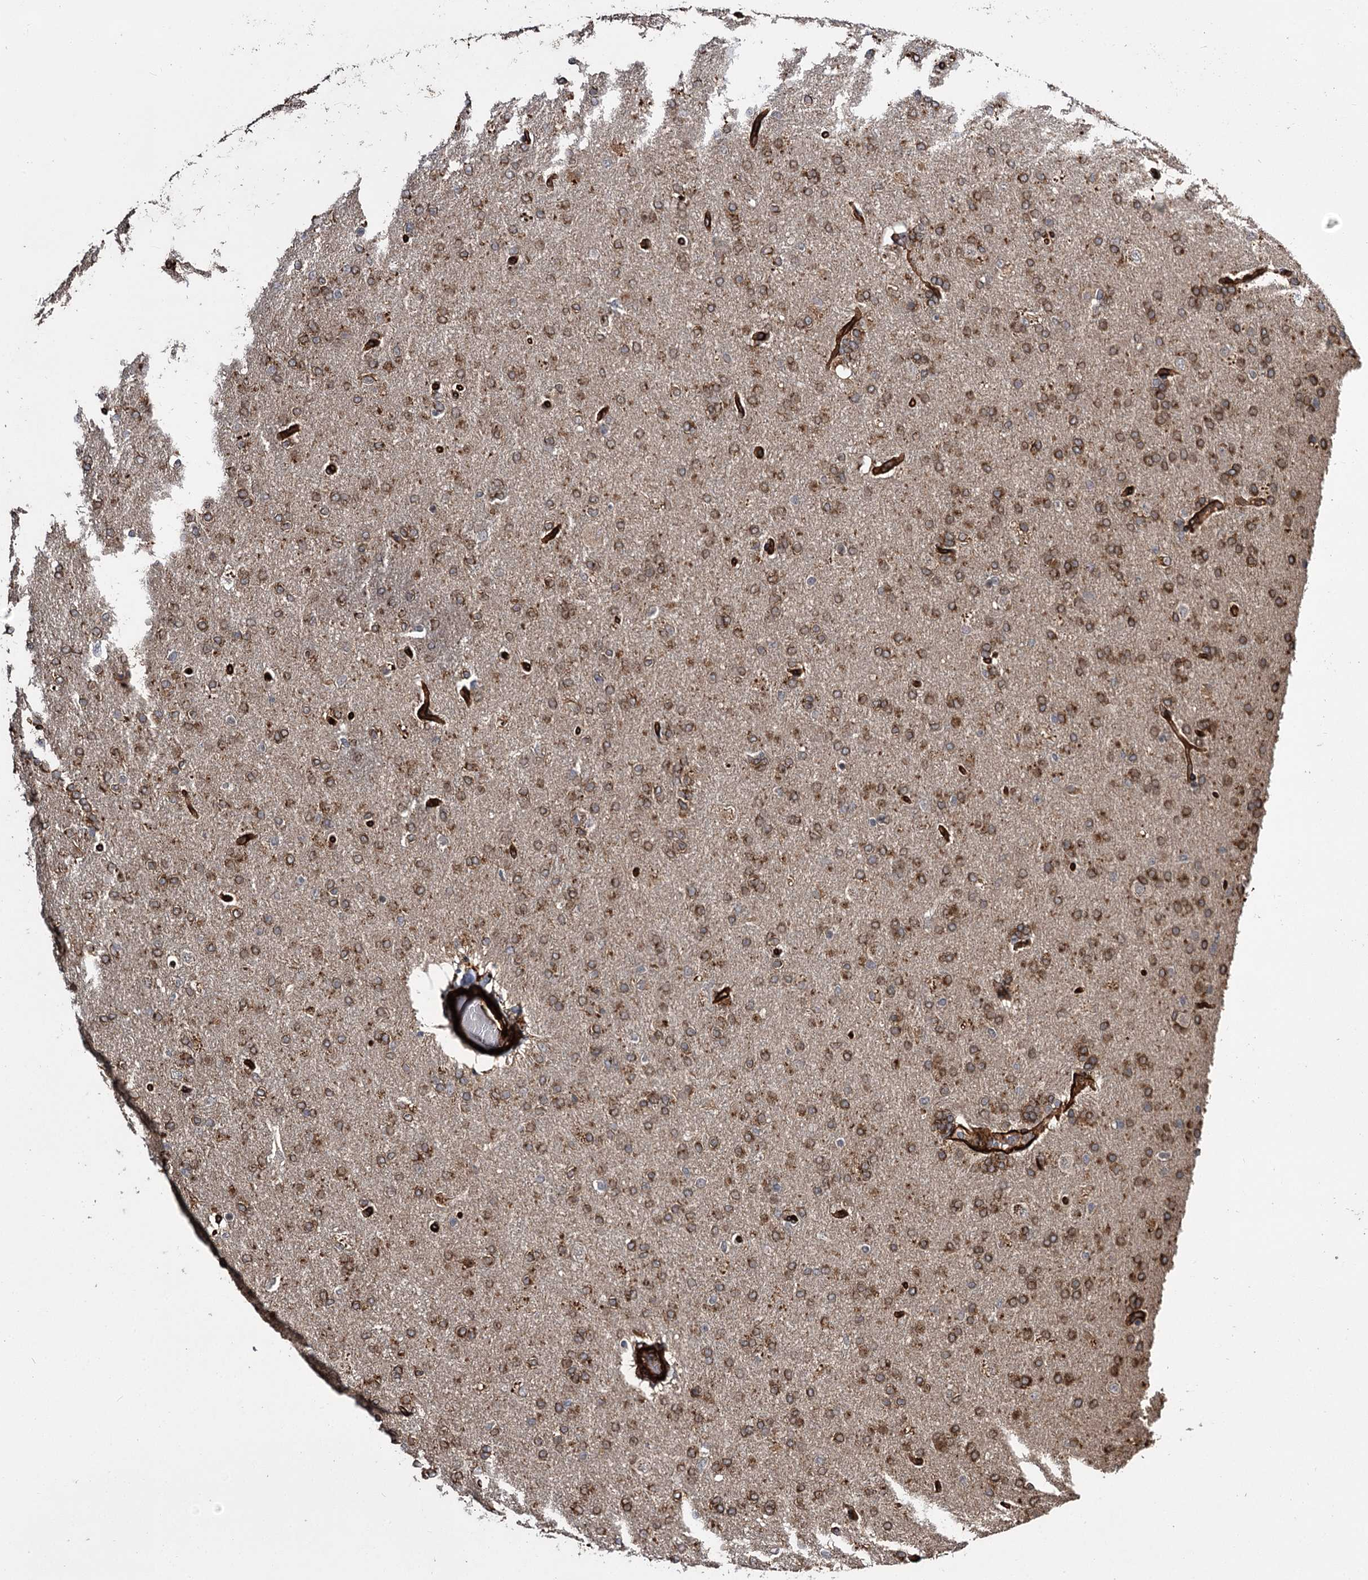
{"staining": {"intensity": "moderate", "quantity": ">75%", "location": "cytoplasmic/membranous"}, "tissue": "glioma", "cell_type": "Tumor cells", "image_type": "cancer", "snomed": [{"axis": "morphology", "description": "Glioma, malignant, High grade"}, {"axis": "topography", "description": "Brain"}], "caption": "Malignant high-grade glioma tissue reveals moderate cytoplasmic/membranous expression in about >75% of tumor cells, visualized by immunohistochemistry.", "gene": "MYO1C", "patient": {"sex": "male", "age": 72}}